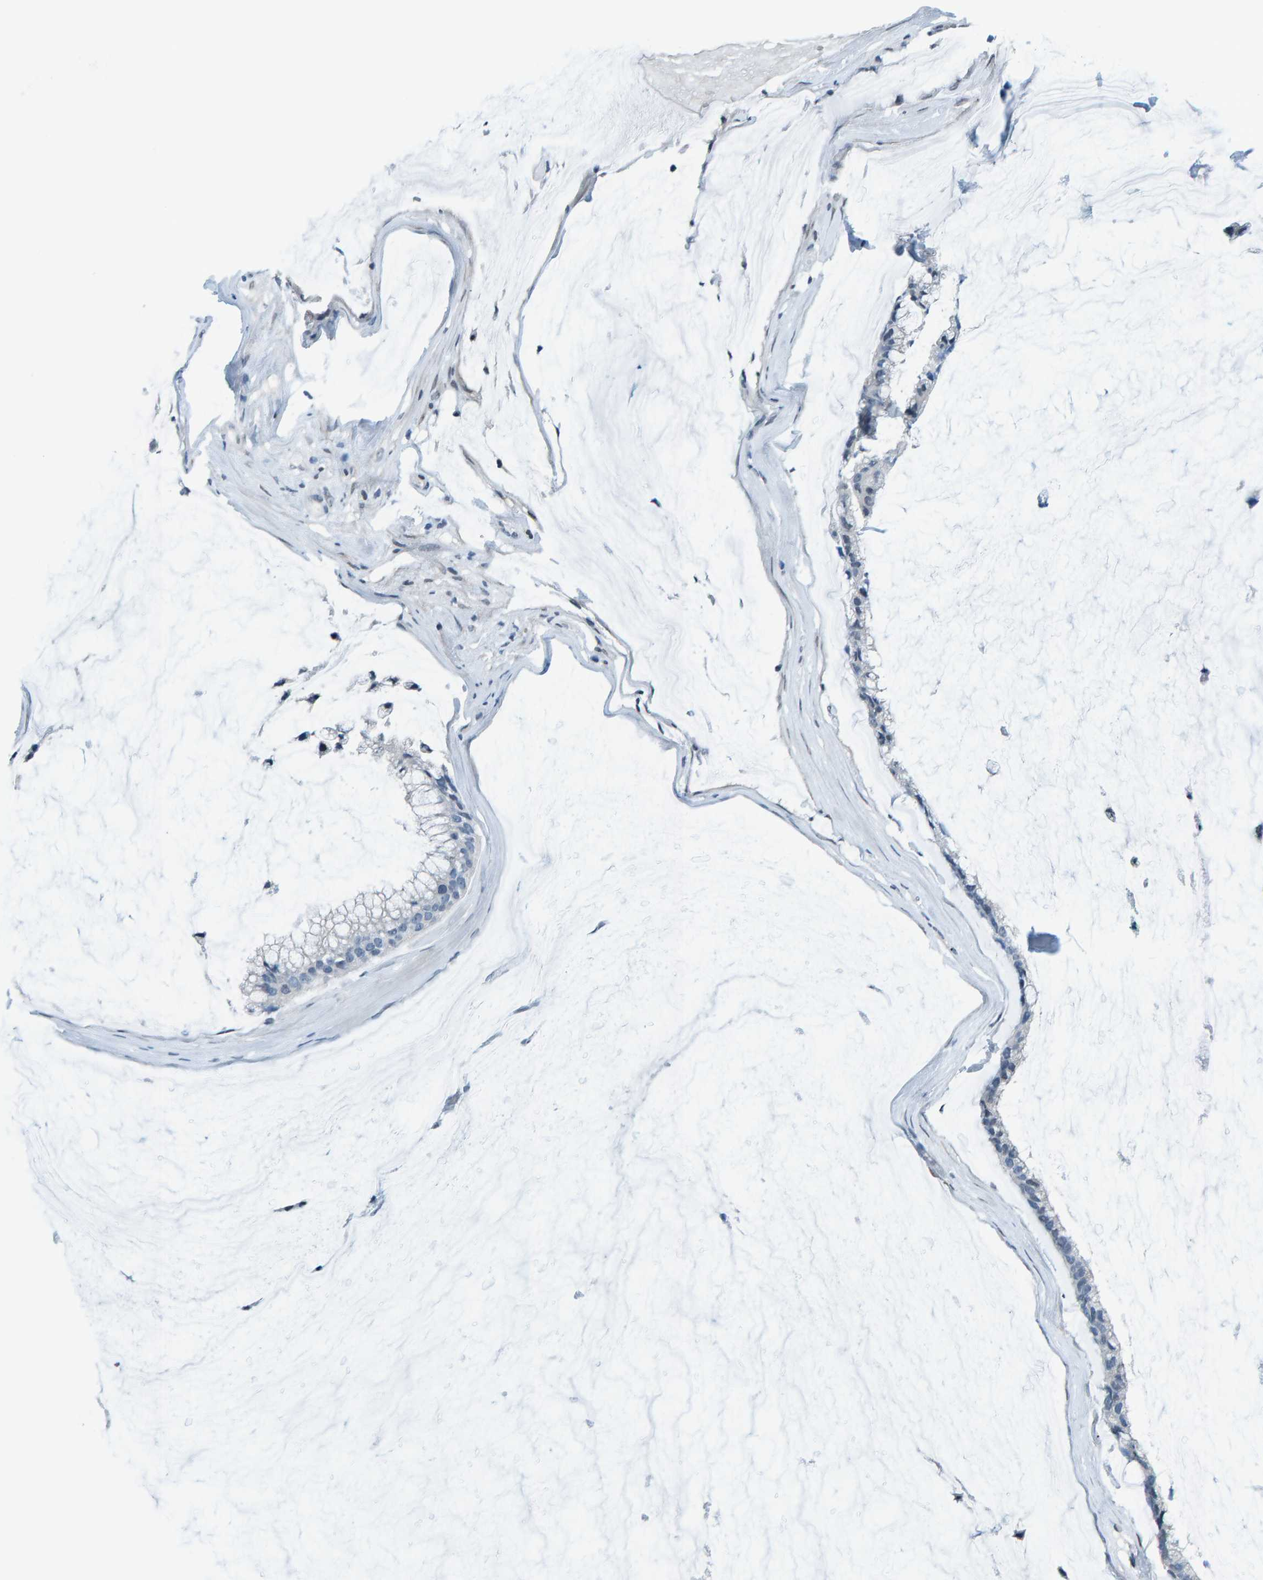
{"staining": {"intensity": "negative", "quantity": "none", "location": "none"}, "tissue": "ovarian cancer", "cell_type": "Tumor cells", "image_type": "cancer", "snomed": [{"axis": "morphology", "description": "Cystadenocarcinoma, mucinous, NOS"}, {"axis": "topography", "description": "Ovary"}], "caption": "Mucinous cystadenocarcinoma (ovarian) was stained to show a protein in brown. There is no significant expression in tumor cells. The staining is performed using DAB (3,3'-diaminobenzidine) brown chromogen with nuclei counter-stained in using hematoxylin.", "gene": "CNP", "patient": {"sex": "female", "age": 39}}